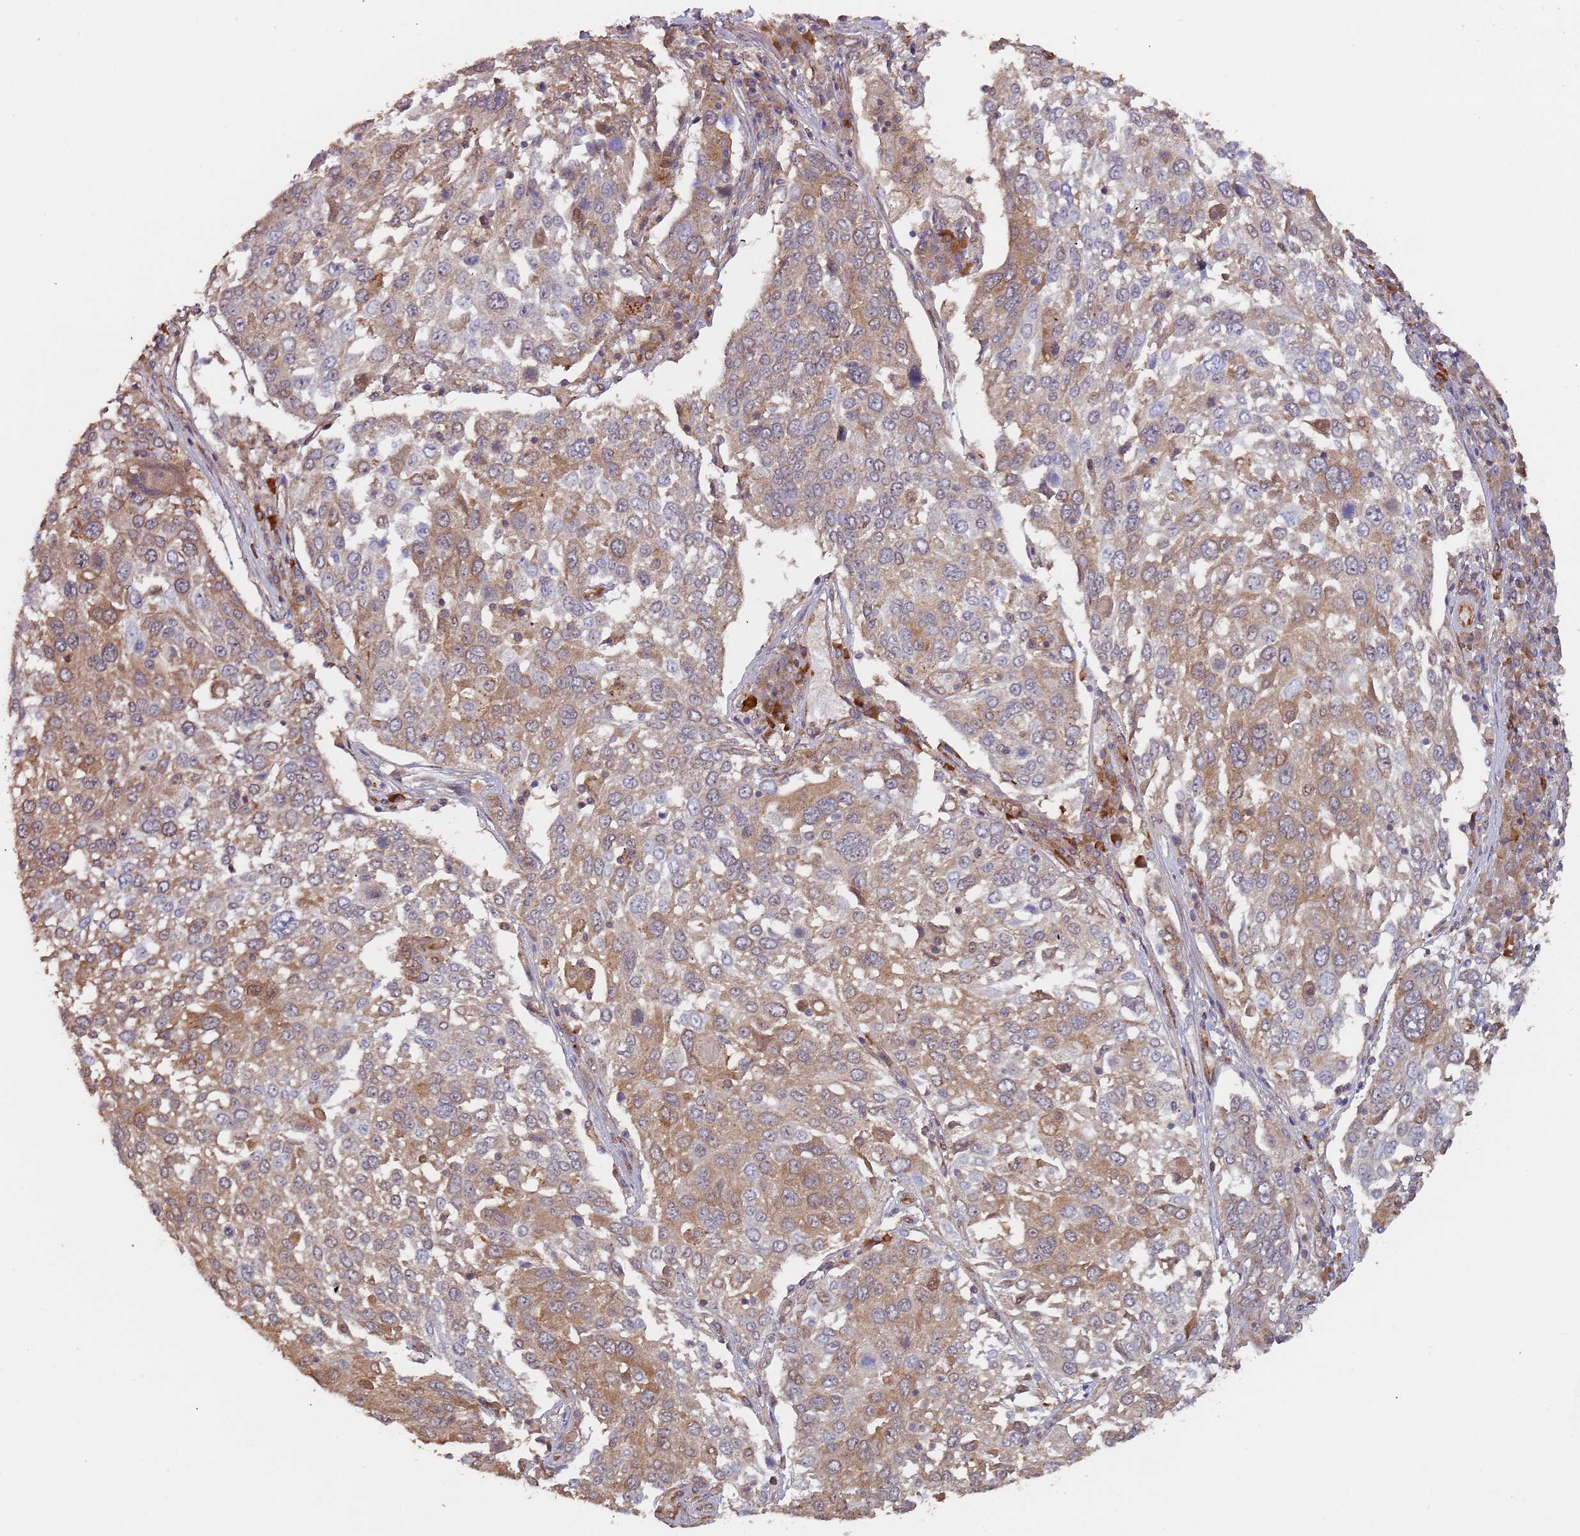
{"staining": {"intensity": "moderate", "quantity": "25%-75%", "location": "cytoplasmic/membranous"}, "tissue": "lung cancer", "cell_type": "Tumor cells", "image_type": "cancer", "snomed": [{"axis": "morphology", "description": "Squamous cell carcinoma, NOS"}, {"axis": "topography", "description": "Lung"}], "caption": "Human lung cancer stained for a protein (brown) exhibits moderate cytoplasmic/membranous positive staining in approximately 25%-75% of tumor cells.", "gene": "KANSL1L", "patient": {"sex": "male", "age": 65}}